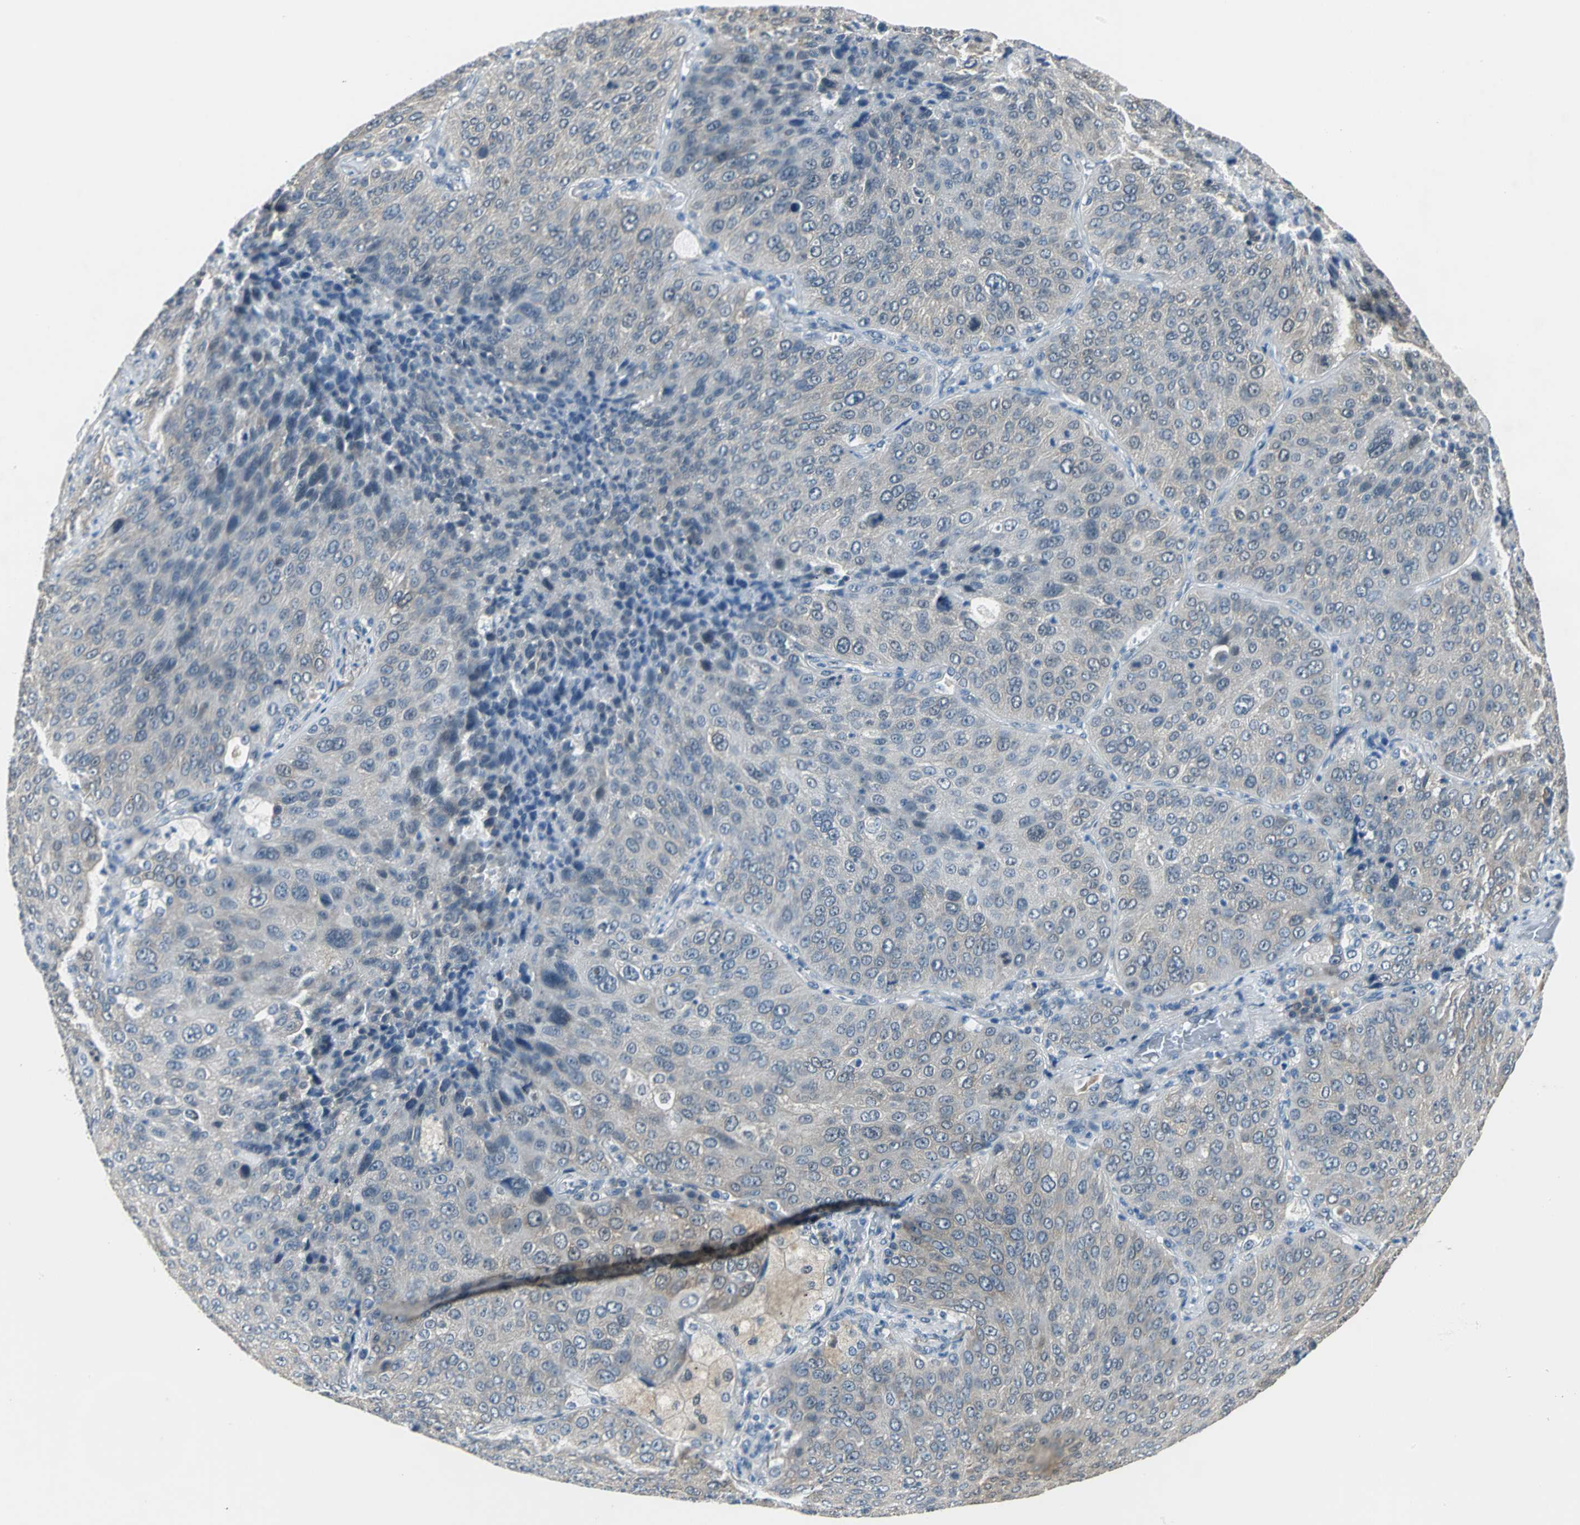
{"staining": {"intensity": "moderate", "quantity": "<25%", "location": "cytoplasmic/membranous"}, "tissue": "lung cancer", "cell_type": "Tumor cells", "image_type": "cancer", "snomed": [{"axis": "morphology", "description": "Squamous cell carcinoma, NOS"}, {"axis": "topography", "description": "Lung"}], "caption": "Squamous cell carcinoma (lung) was stained to show a protein in brown. There is low levels of moderate cytoplasmic/membranous positivity in approximately <25% of tumor cells. The staining was performed using DAB (3,3'-diaminobenzidine) to visualize the protein expression in brown, while the nuclei were stained in blue with hematoxylin (Magnification: 20x).", "gene": "ZNF415", "patient": {"sex": "male", "age": 54}}